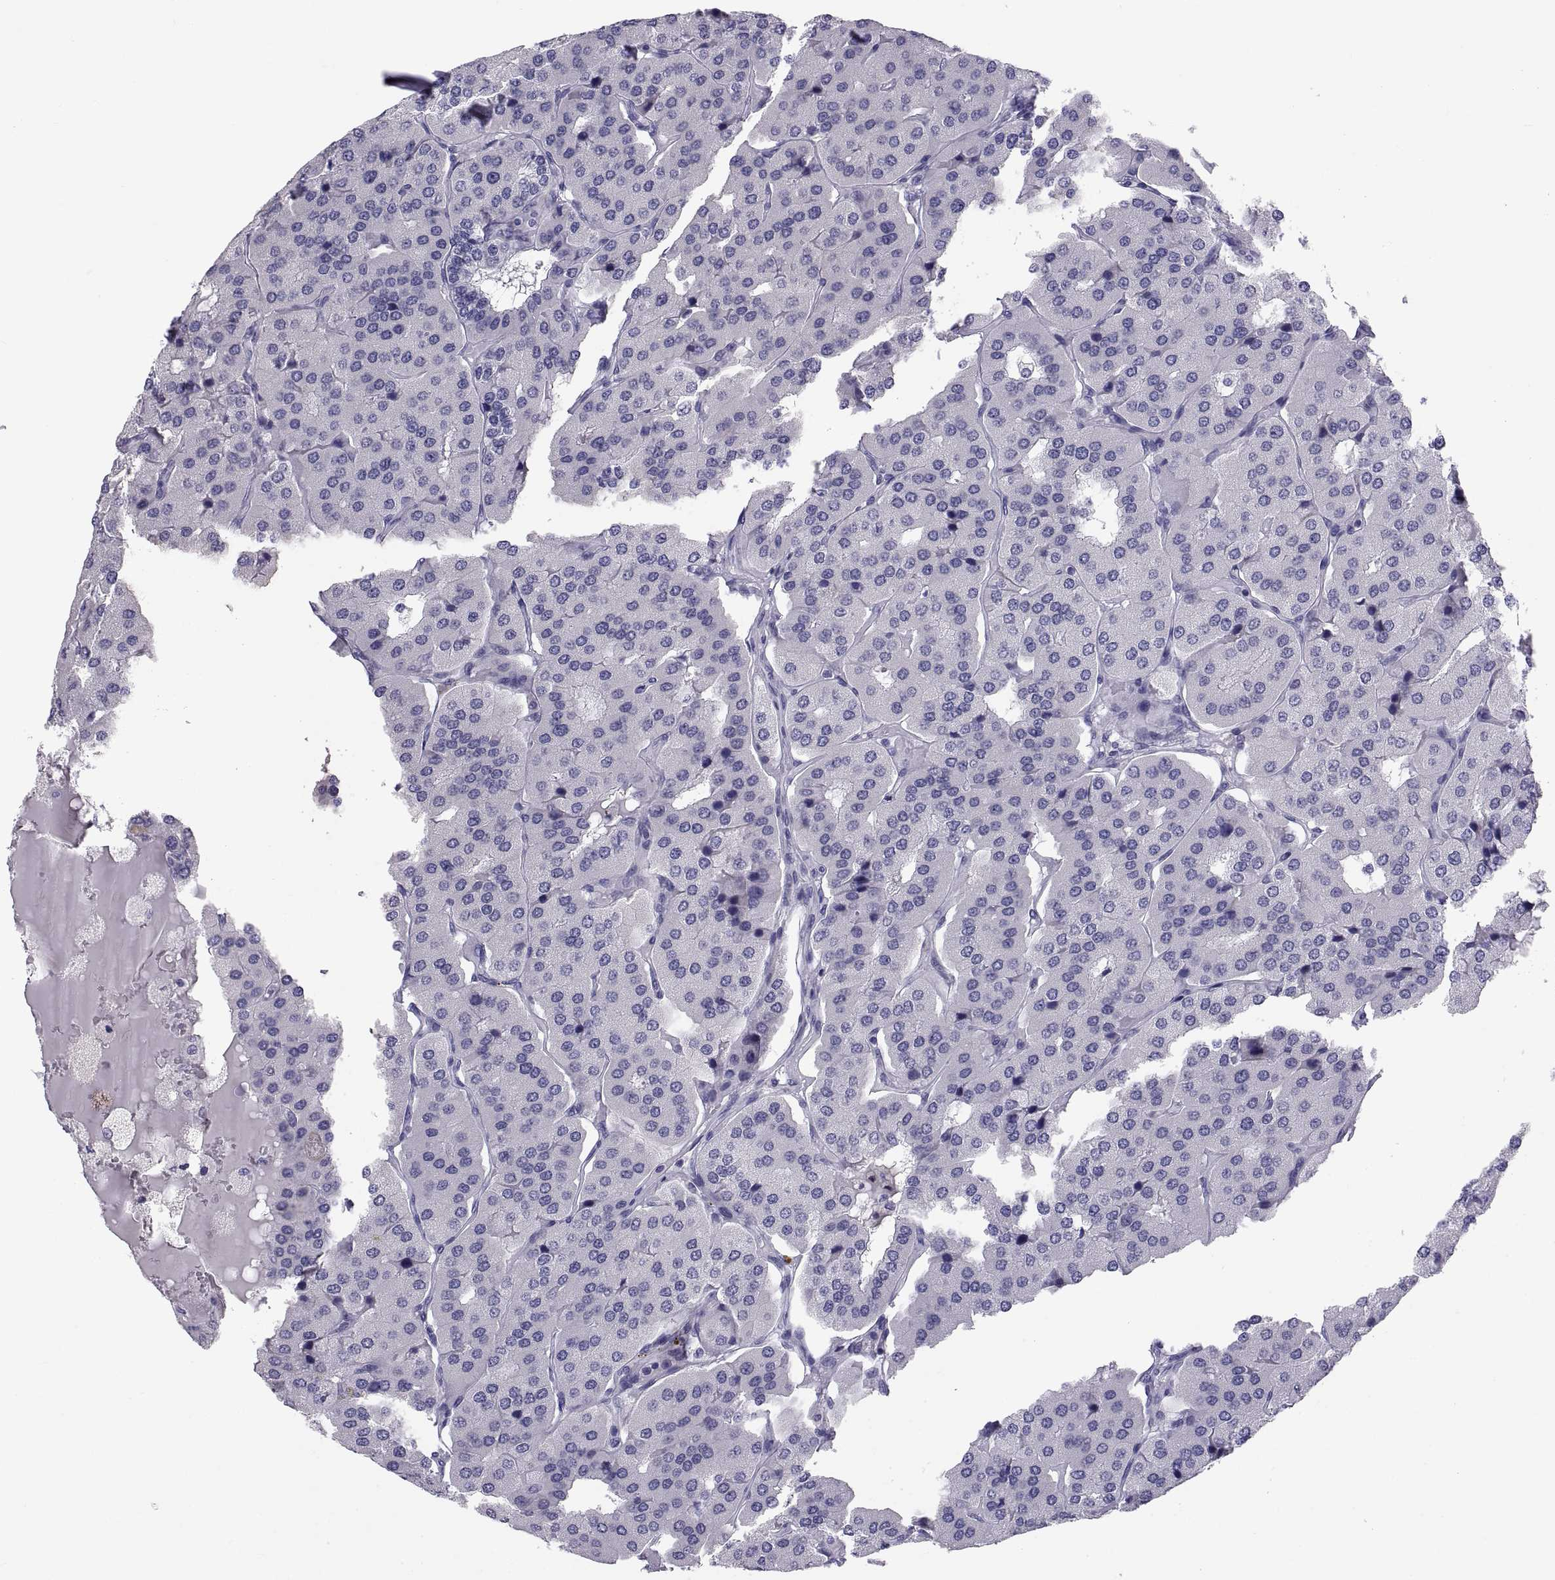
{"staining": {"intensity": "negative", "quantity": "none", "location": "none"}, "tissue": "parathyroid gland", "cell_type": "Glandular cells", "image_type": "normal", "snomed": [{"axis": "morphology", "description": "Normal tissue, NOS"}, {"axis": "morphology", "description": "Adenoma, NOS"}, {"axis": "topography", "description": "Parathyroid gland"}], "caption": "High power microscopy micrograph of an immunohistochemistry (IHC) histopathology image of unremarkable parathyroid gland, revealing no significant expression in glandular cells.", "gene": "TEX13A", "patient": {"sex": "female", "age": 86}}